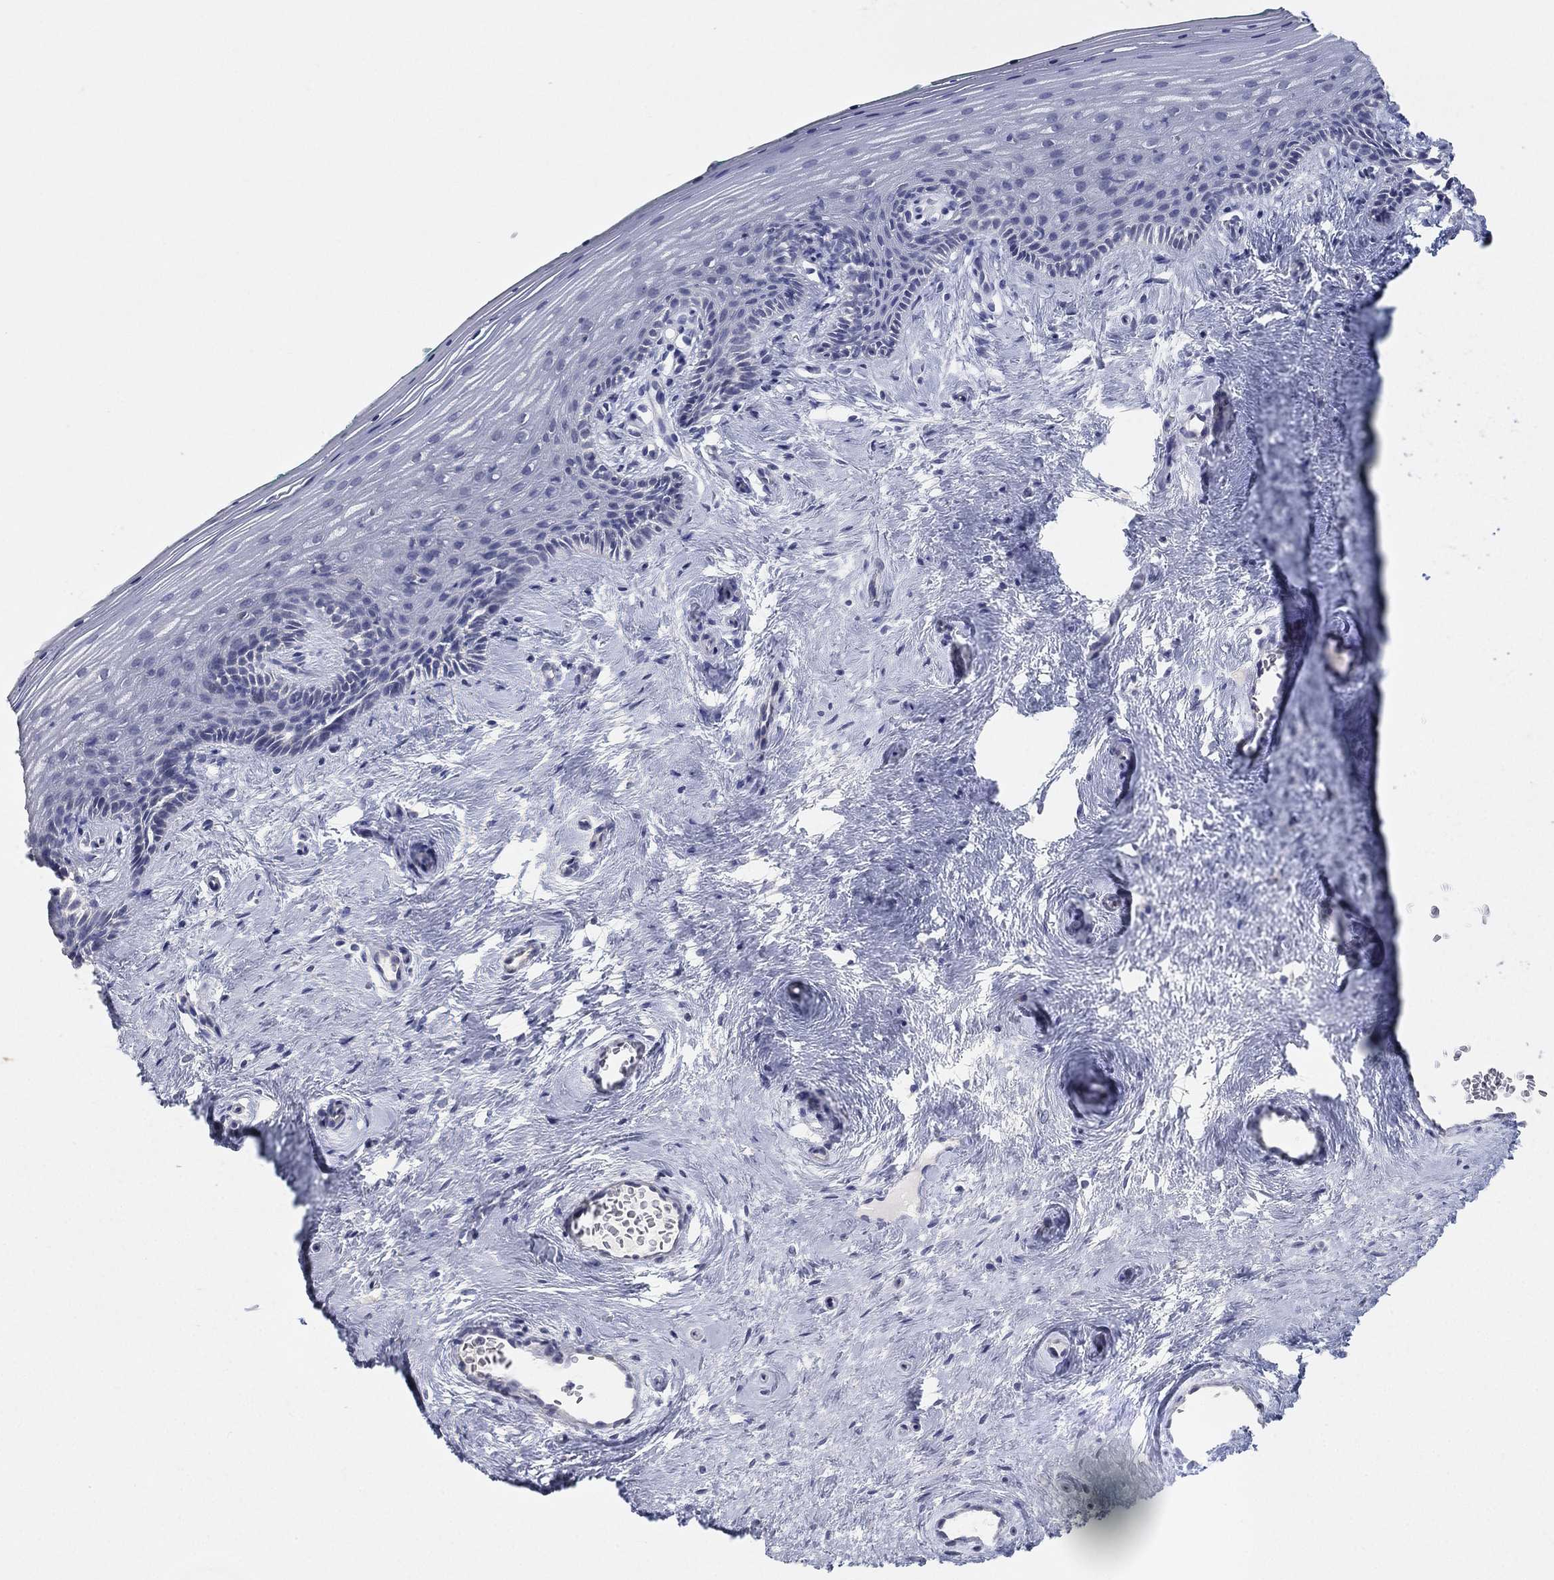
{"staining": {"intensity": "negative", "quantity": "none", "location": "none"}, "tissue": "vagina", "cell_type": "Squamous epithelial cells", "image_type": "normal", "snomed": [{"axis": "morphology", "description": "Normal tissue, NOS"}, {"axis": "topography", "description": "Vagina"}], "caption": "Immunohistochemistry image of unremarkable vagina: vagina stained with DAB (3,3'-diaminobenzidine) shows no significant protein staining in squamous epithelial cells.", "gene": "FAM187B", "patient": {"sex": "female", "age": 45}}